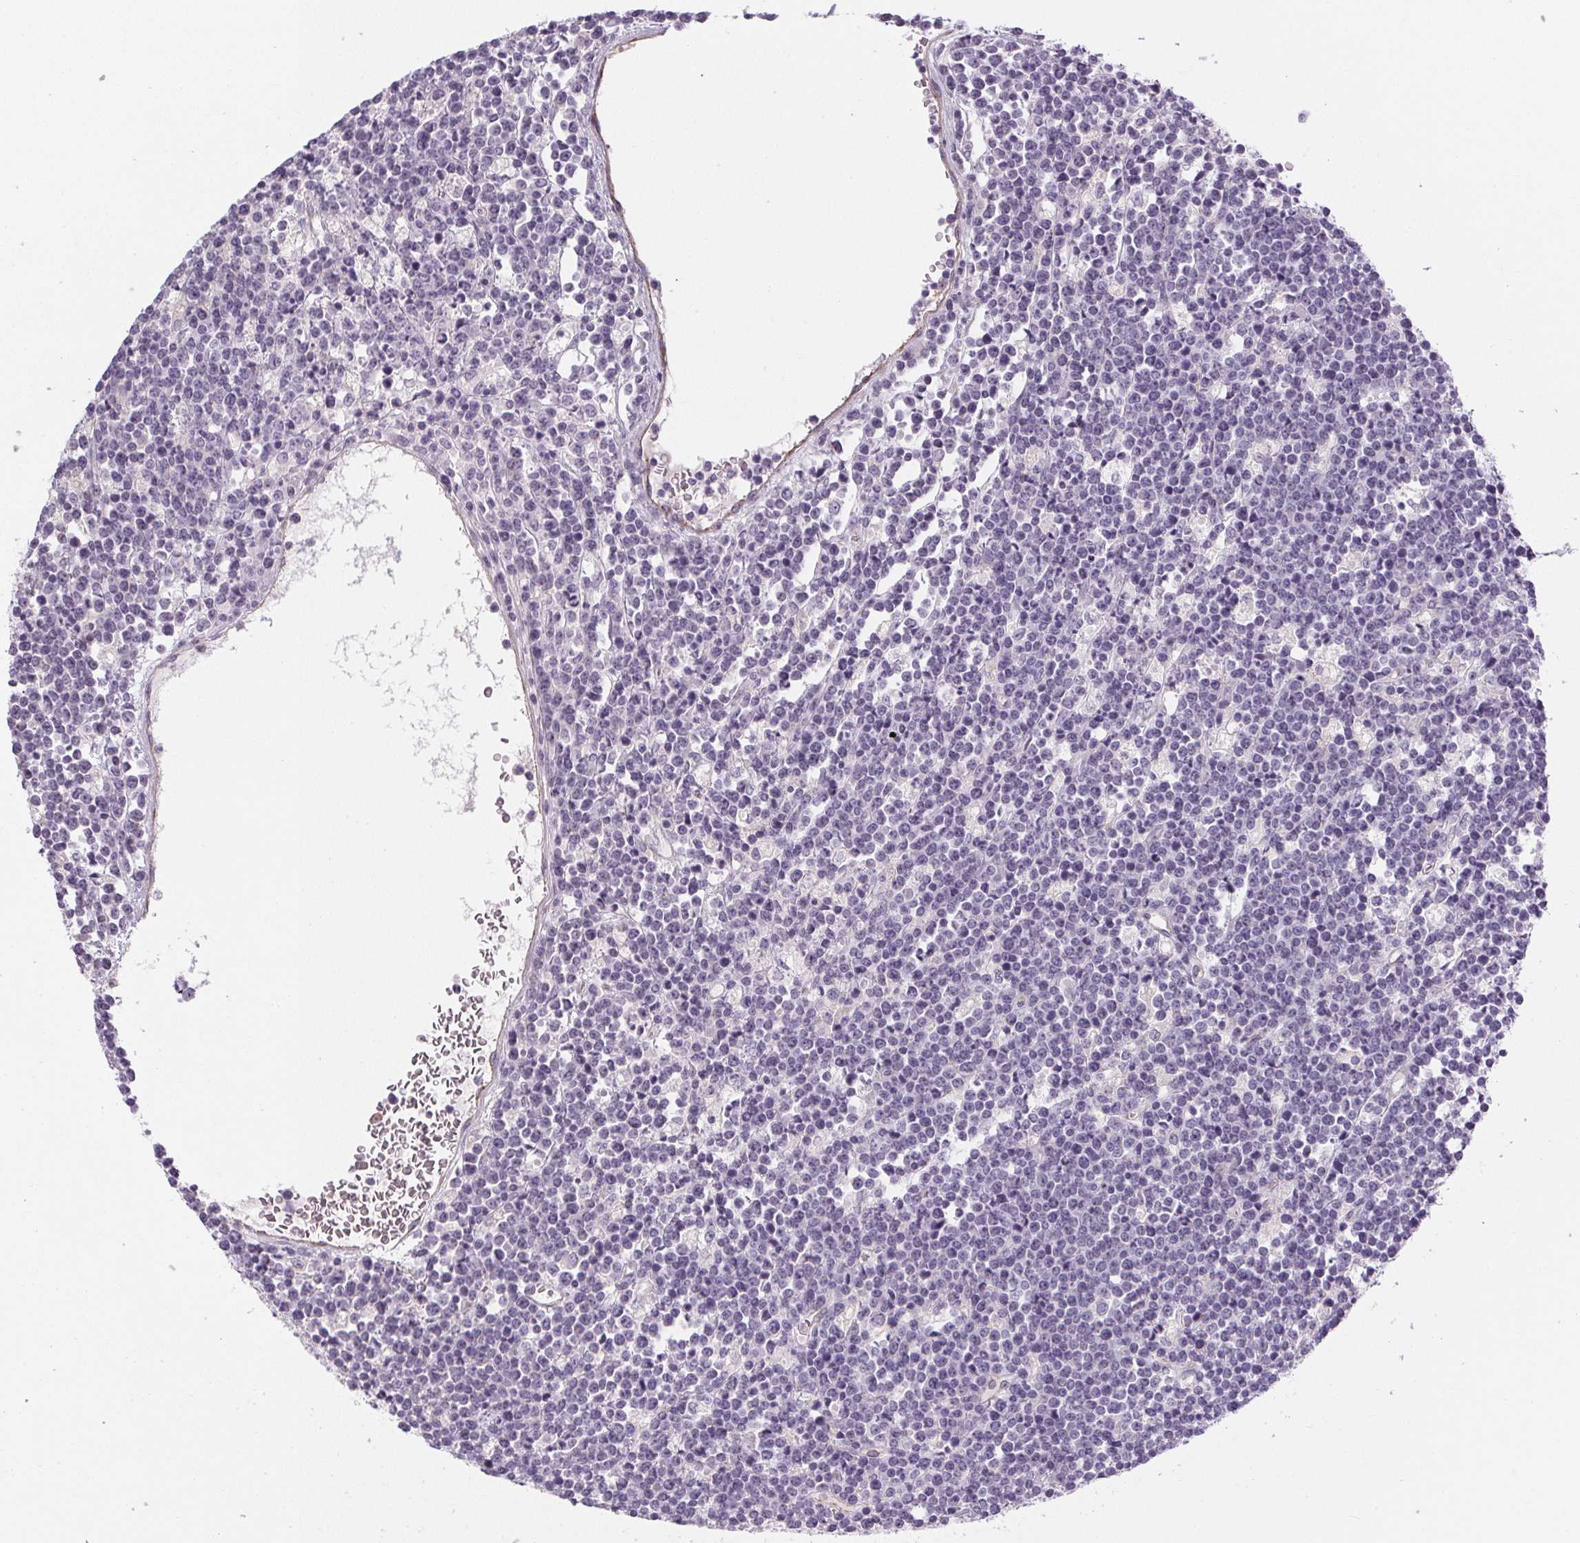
{"staining": {"intensity": "negative", "quantity": "none", "location": "none"}, "tissue": "lymphoma", "cell_type": "Tumor cells", "image_type": "cancer", "snomed": [{"axis": "morphology", "description": "Malignant lymphoma, non-Hodgkin's type, High grade"}, {"axis": "topography", "description": "Ovary"}], "caption": "An immunohistochemistry (IHC) image of lymphoma is shown. There is no staining in tumor cells of lymphoma.", "gene": "SMYD1", "patient": {"sex": "female", "age": 56}}